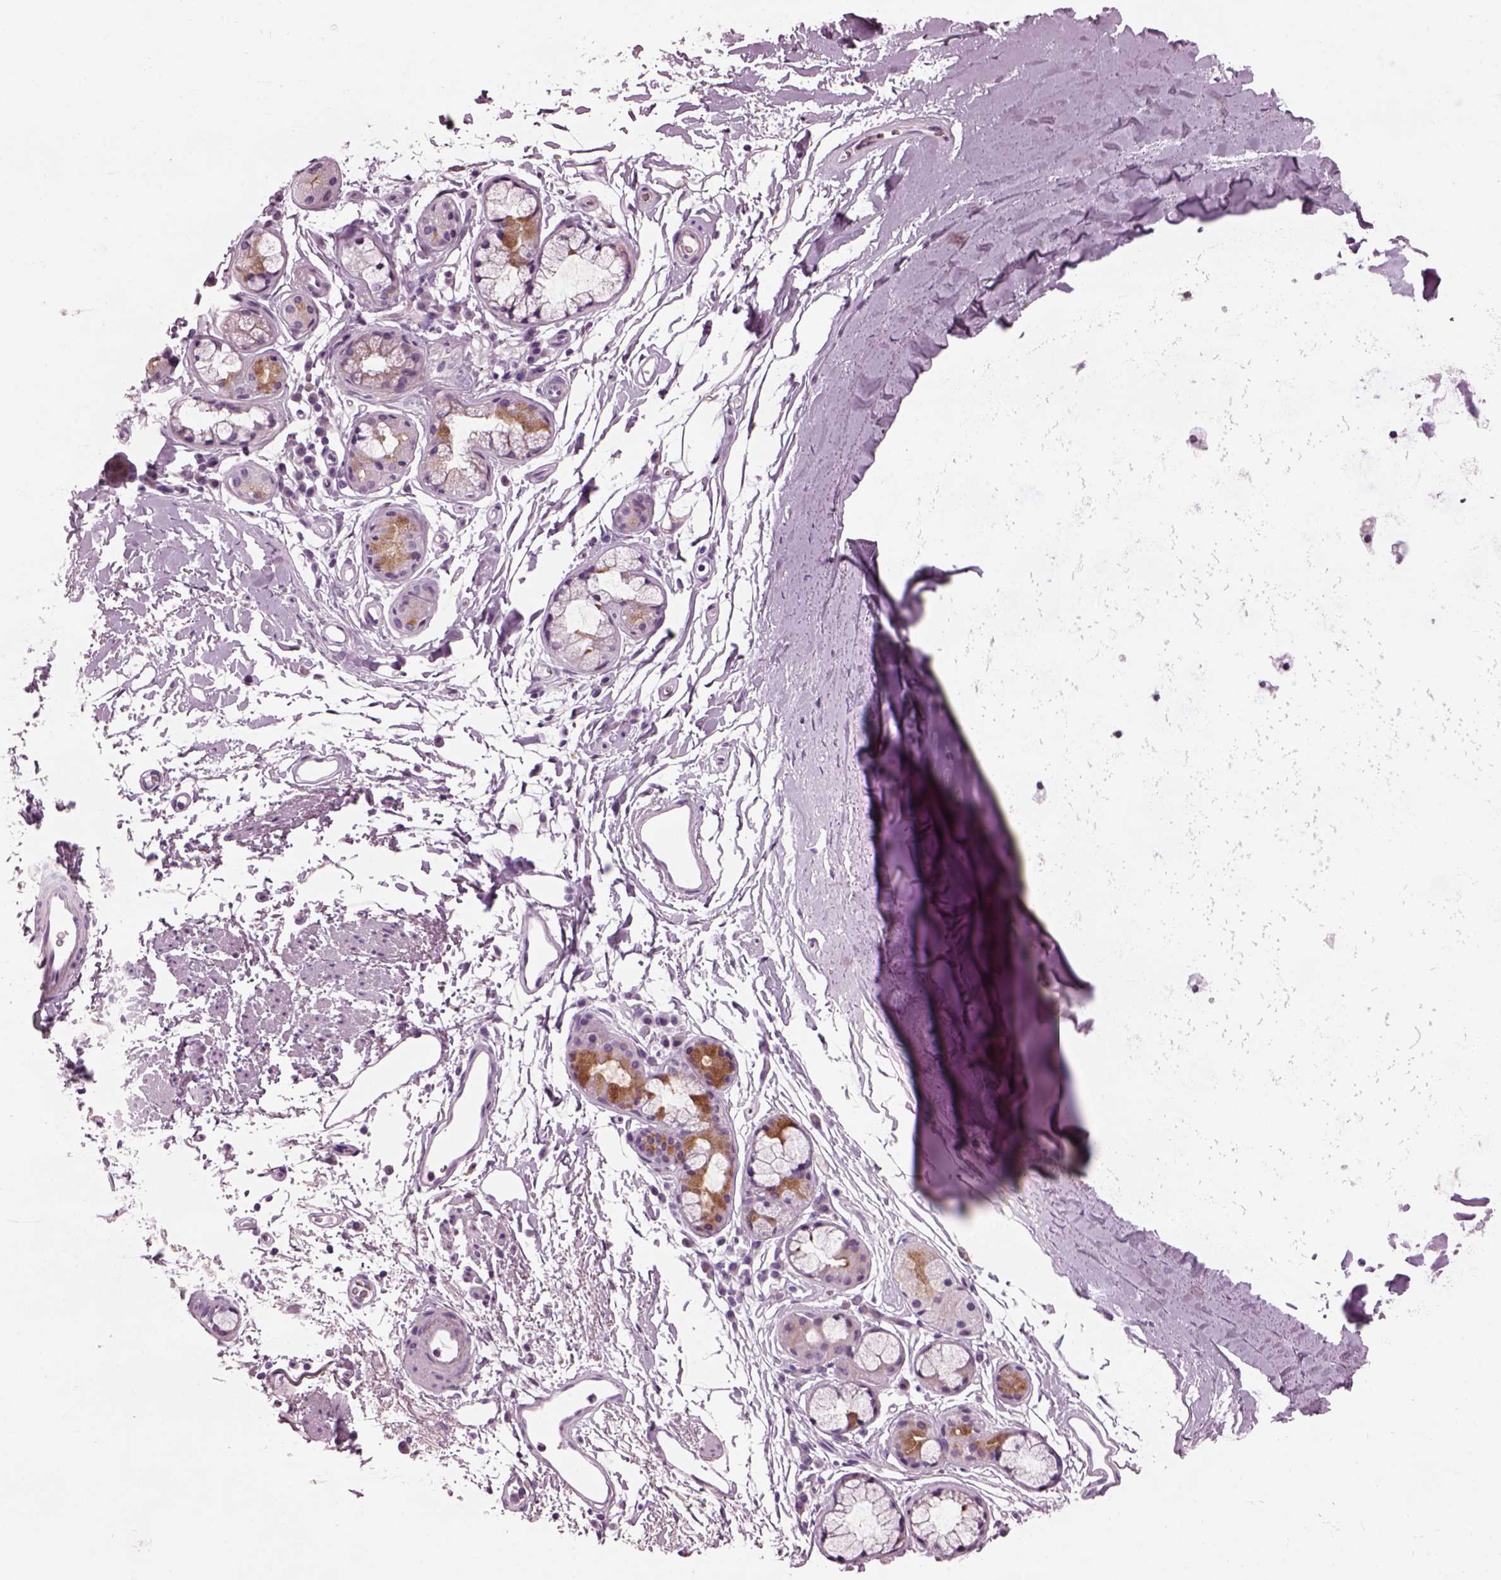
{"staining": {"intensity": "negative", "quantity": "none", "location": "none"}, "tissue": "soft tissue", "cell_type": "Chondrocytes", "image_type": "normal", "snomed": [{"axis": "morphology", "description": "Normal tissue, NOS"}, {"axis": "topography", "description": "Lymph node"}, {"axis": "topography", "description": "Bronchus"}], "caption": "Immunohistochemical staining of benign human soft tissue demonstrates no significant positivity in chondrocytes.", "gene": "PRR9", "patient": {"sex": "female", "age": 70}}